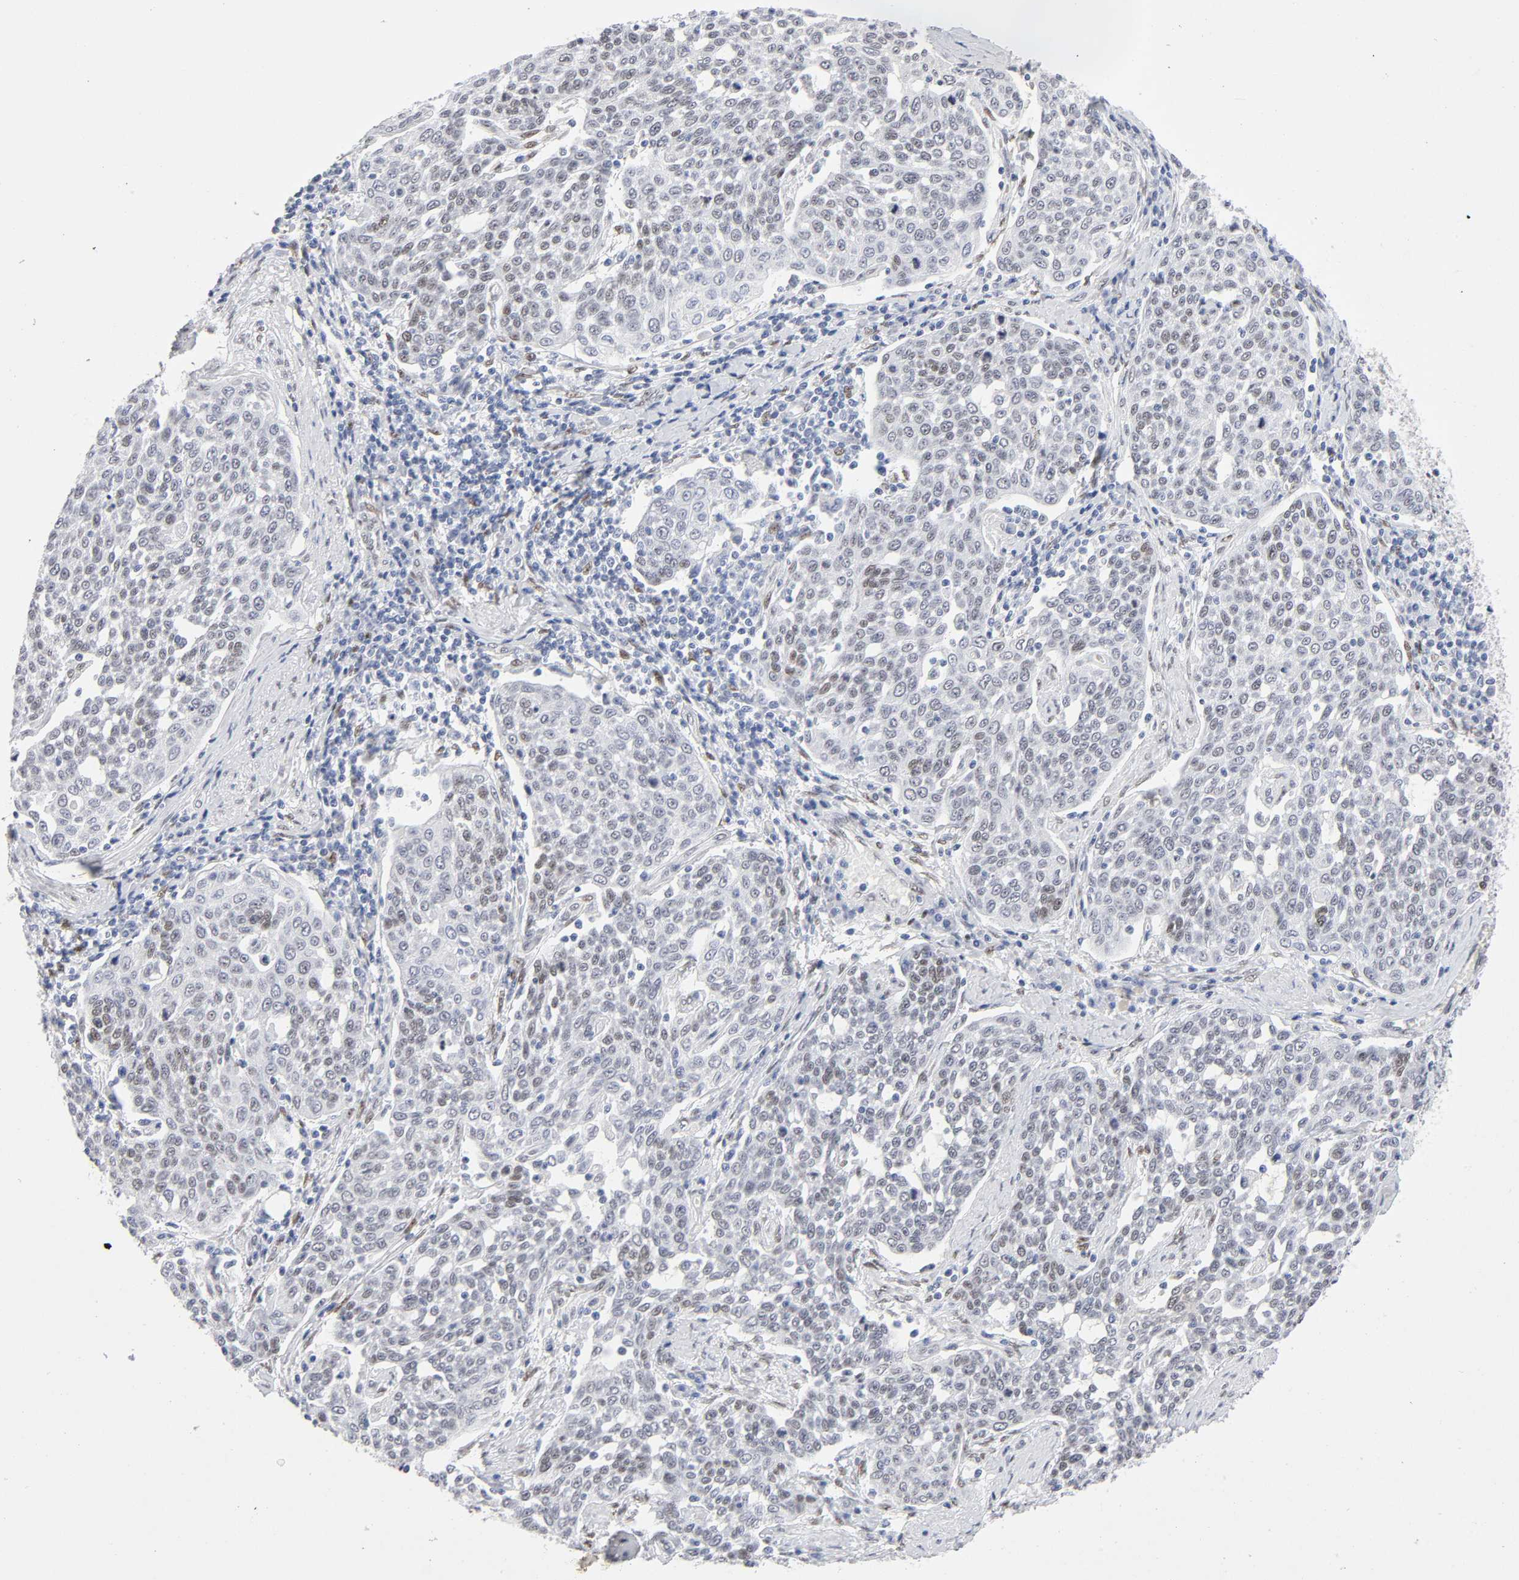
{"staining": {"intensity": "weak", "quantity": ">75%", "location": "nuclear"}, "tissue": "cervical cancer", "cell_type": "Tumor cells", "image_type": "cancer", "snomed": [{"axis": "morphology", "description": "Squamous cell carcinoma, NOS"}, {"axis": "topography", "description": "Cervix"}], "caption": "This is an image of immunohistochemistry (IHC) staining of cervical cancer, which shows weak positivity in the nuclear of tumor cells.", "gene": "NFIC", "patient": {"sex": "female", "age": 34}}